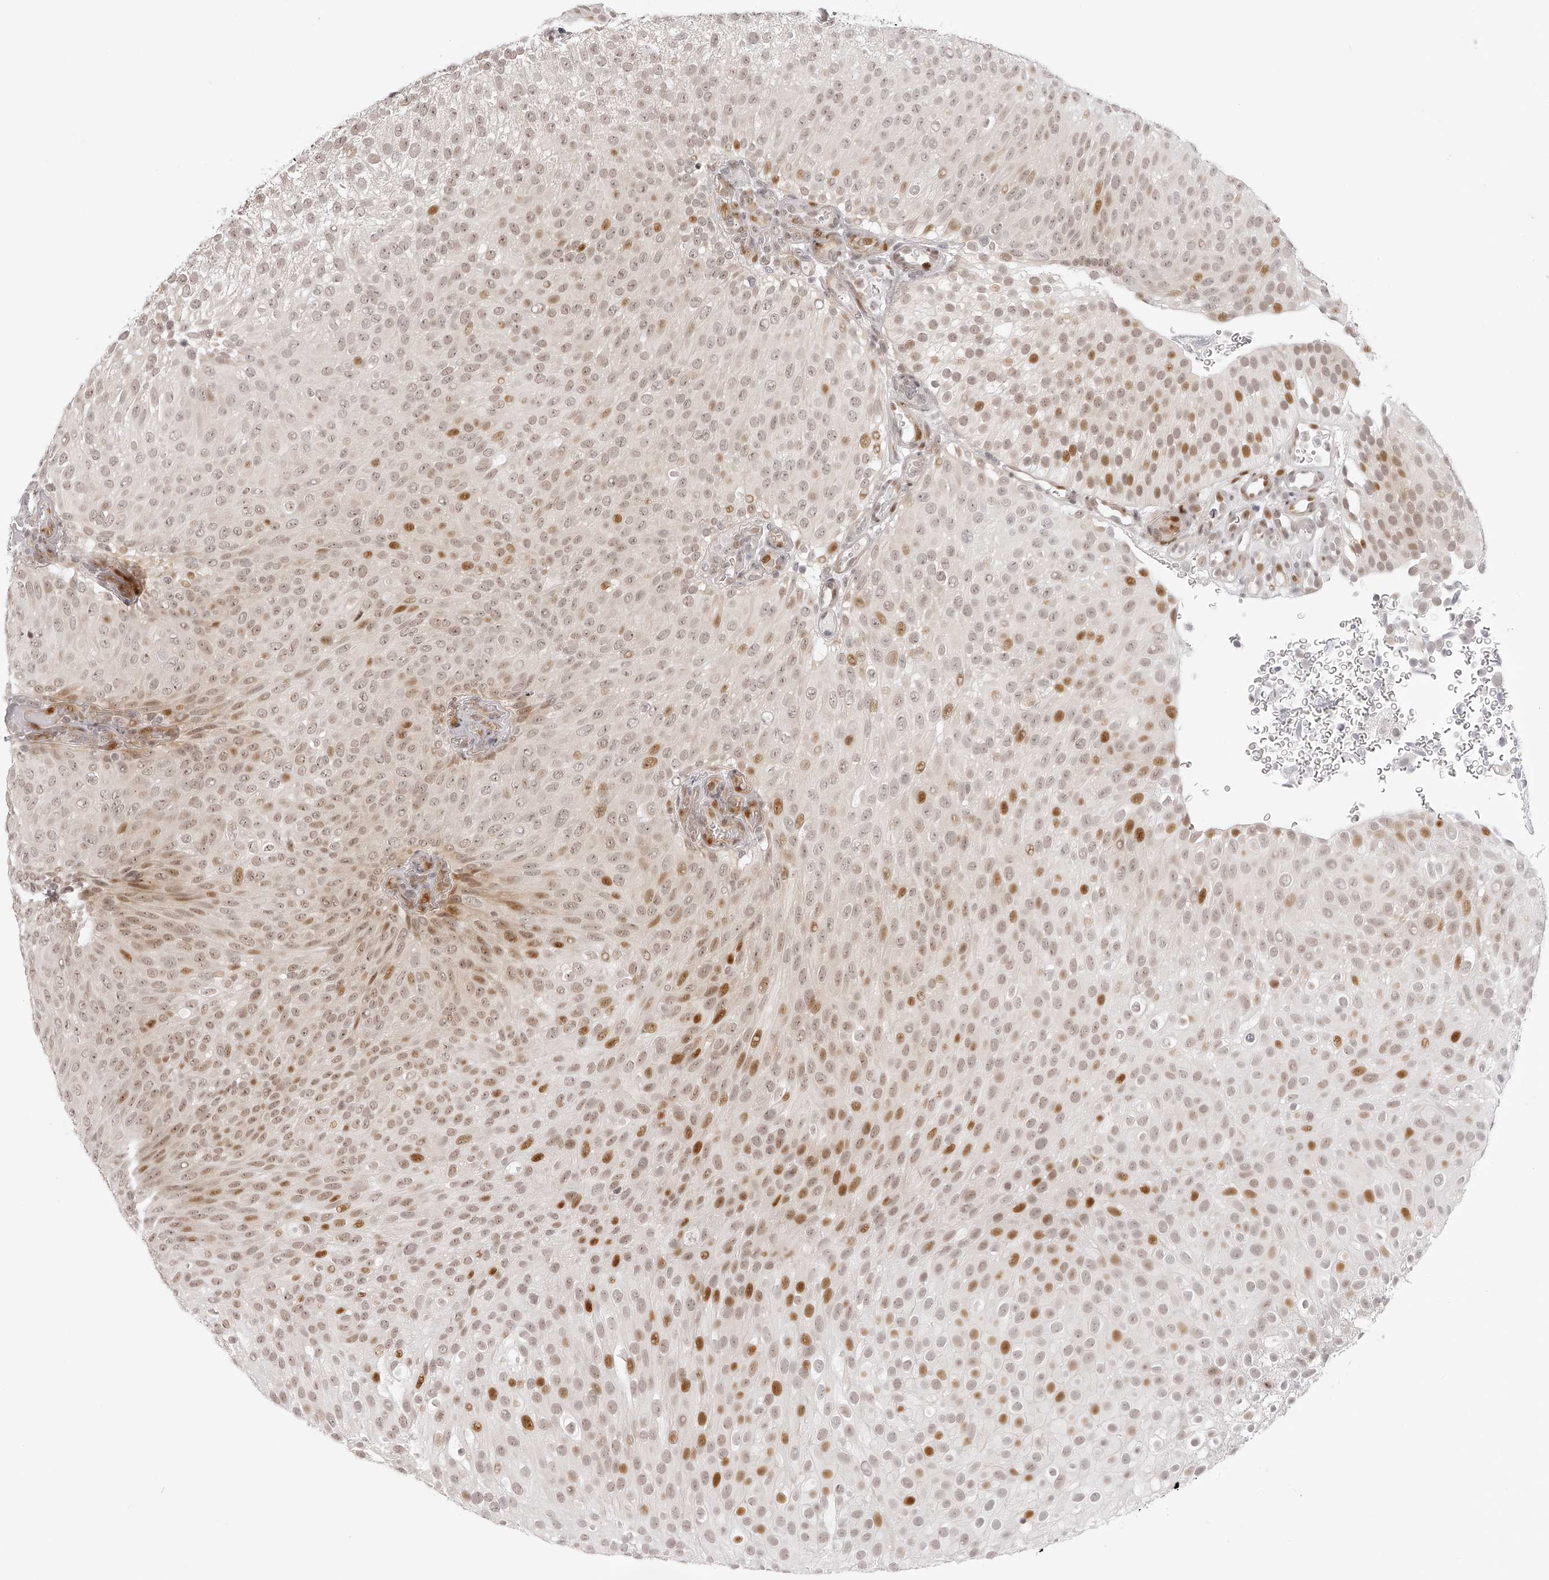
{"staining": {"intensity": "moderate", "quantity": "25%-75%", "location": "nuclear"}, "tissue": "urothelial cancer", "cell_type": "Tumor cells", "image_type": "cancer", "snomed": [{"axis": "morphology", "description": "Urothelial carcinoma, Low grade"}, {"axis": "topography", "description": "Urinary bladder"}], "caption": "Immunohistochemical staining of human low-grade urothelial carcinoma exhibits medium levels of moderate nuclear staining in about 25%-75% of tumor cells. The staining was performed using DAB to visualize the protein expression in brown, while the nuclei were stained in blue with hematoxylin (Magnification: 20x).", "gene": "PLEKHG1", "patient": {"sex": "male", "age": 78}}